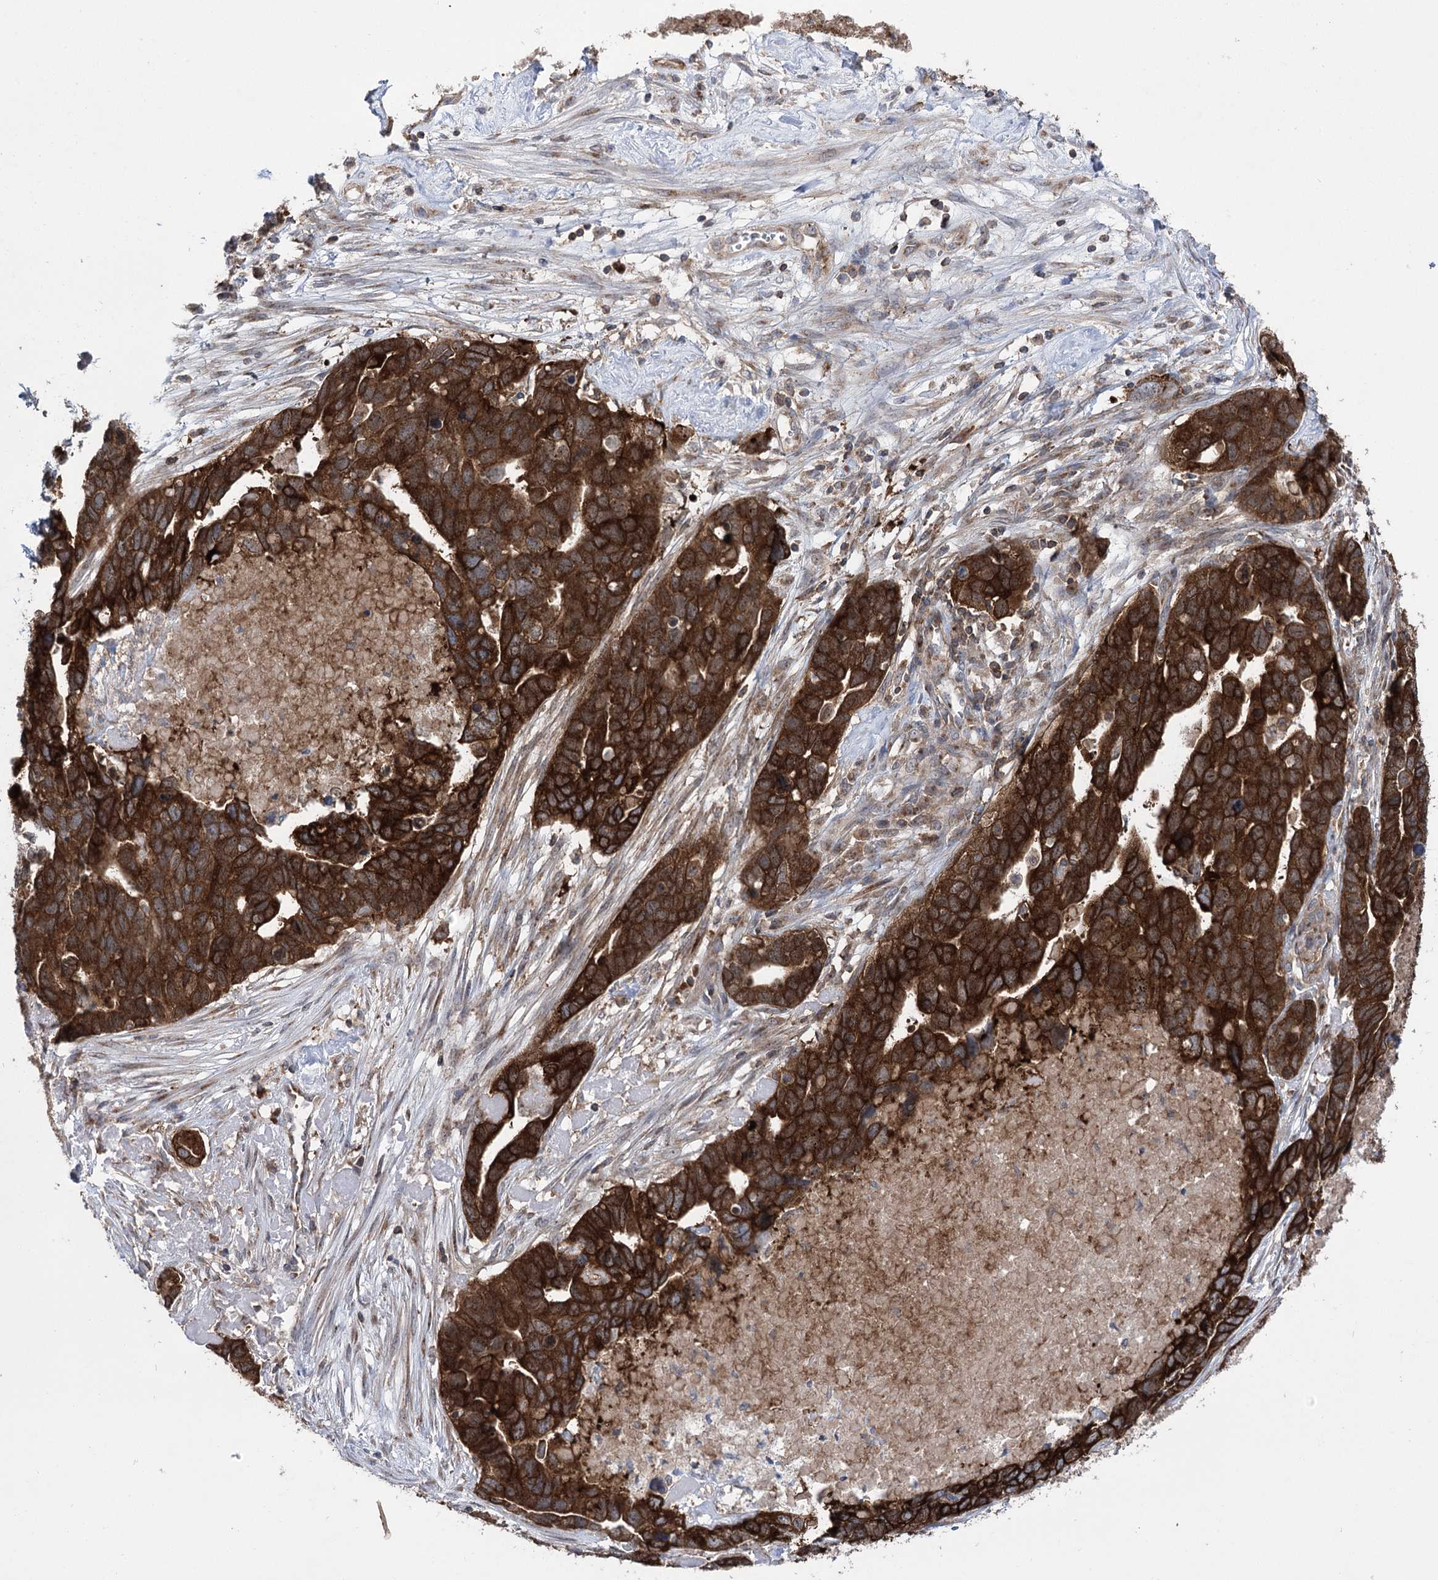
{"staining": {"intensity": "strong", "quantity": ">75%", "location": "cytoplasmic/membranous"}, "tissue": "ovarian cancer", "cell_type": "Tumor cells", "image_type": "cancer", "snomed": [{"axis": "morphology", "description": "Cystadenocarcinoma, serous, NOS"}, {"axis": "topography", "description": "Ovary"}], "caption": "This is a photomicrograph of immunohistochemistry (IHC) staining of serous cystadenocarcinoma (ovarian), which shows strong staining in the cytoplasmic/membranous of tumor cells.", "gene": "ZNF622", "patient": {"sex": "female", "age": 54}}